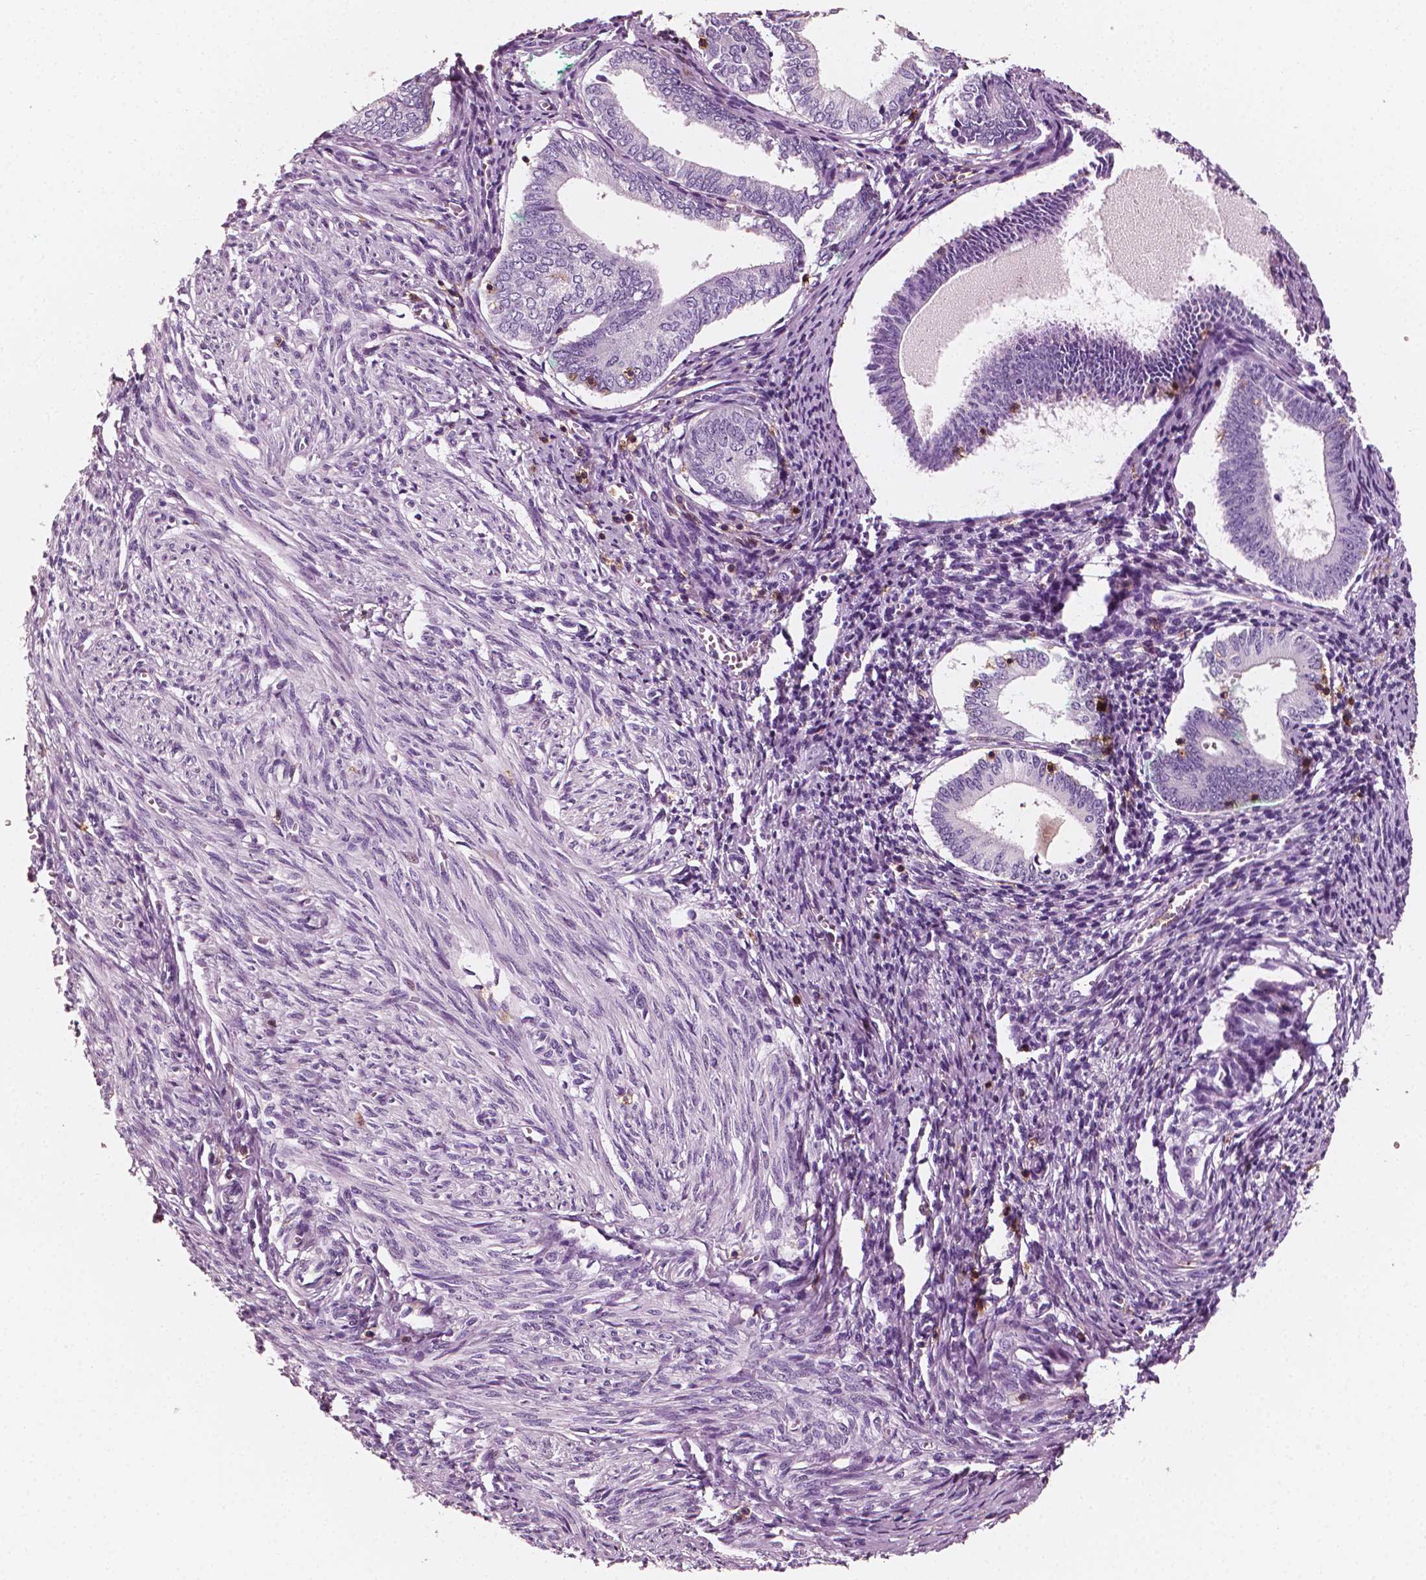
{"staining": {"intensity": "moderate", "quantity": "<25%", "location": "cytoplasmic/membranous"}, "tissue": "endometrium", "cell_type": "Cells in endometrial stroma", "image_type": "normal", "snomed": [{"axis": "morphology", "description": "Normal tissue, NOS"}, {"axis": "topography", "description": "Endometrium"}], "caption": "Immunohistochemical staining of unremarkable endometrium demonstrates low levels of moderate cytoplasmic/membranous positivity in about <25% of cells in endometrial stroma.", "gene": "PTPRC", "patient": {"sex": "female", "age": 50}}